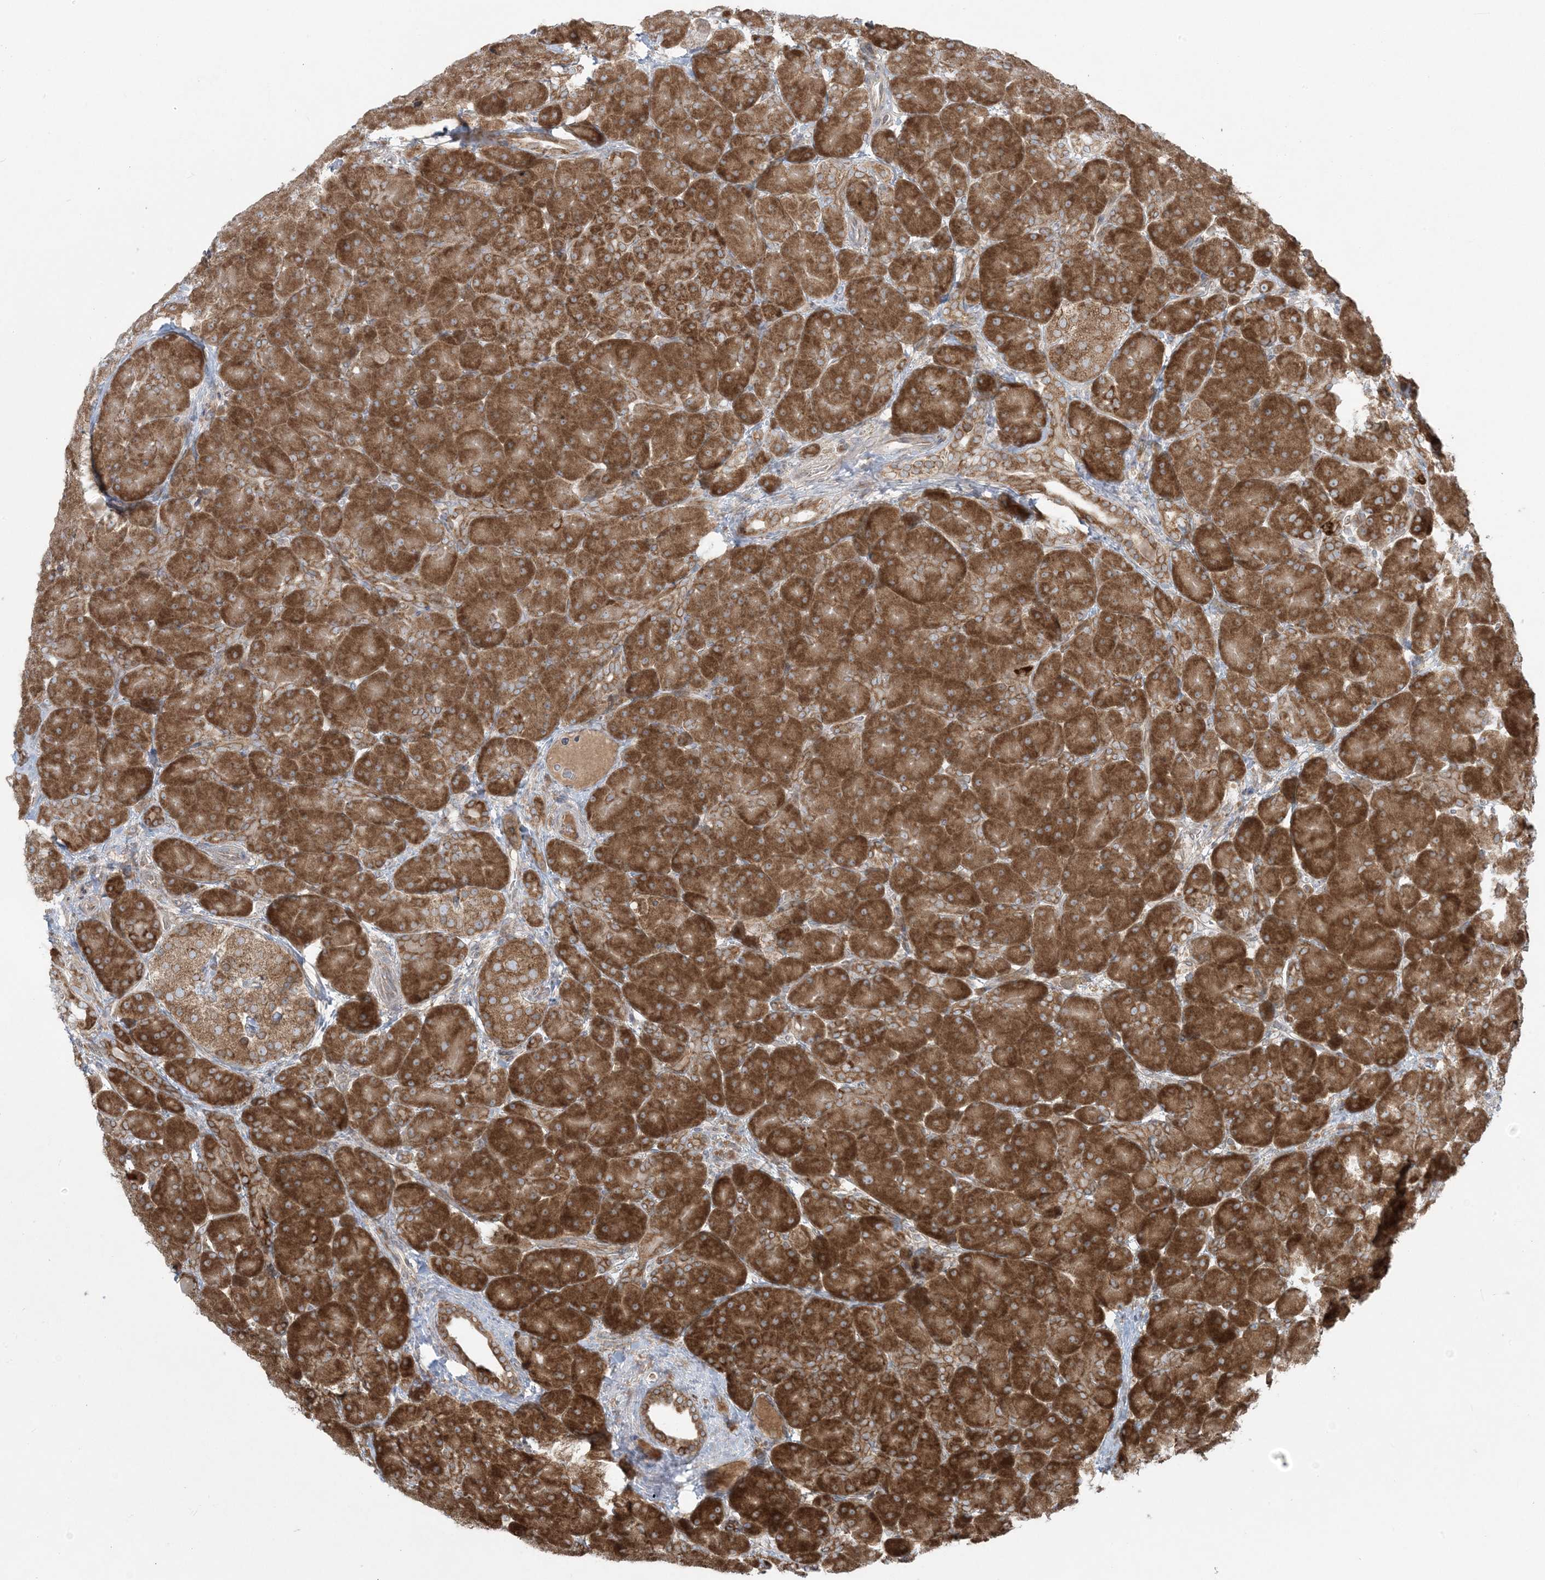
{"staining": {"intensity": "strong", "quantity": ">75%", "location": "cytoplasmic/membranous"}, "tissue": "pancreas", "cell_type": "Exocrine glandular cells", "image_type": "normal", "snomed": [{"axis": "morphology", "description": "Normal tissue, NOS"}, {"axis": "topography", "description": "Pancreas"}], "caption": "Pancreas stained with a brown dye displays strong cytoplasmic/membranous positive positivity in about >75% of exocrine glandular cells.", "gene": "UBXN4", "patient": {"sex": "male", "age": 66}}